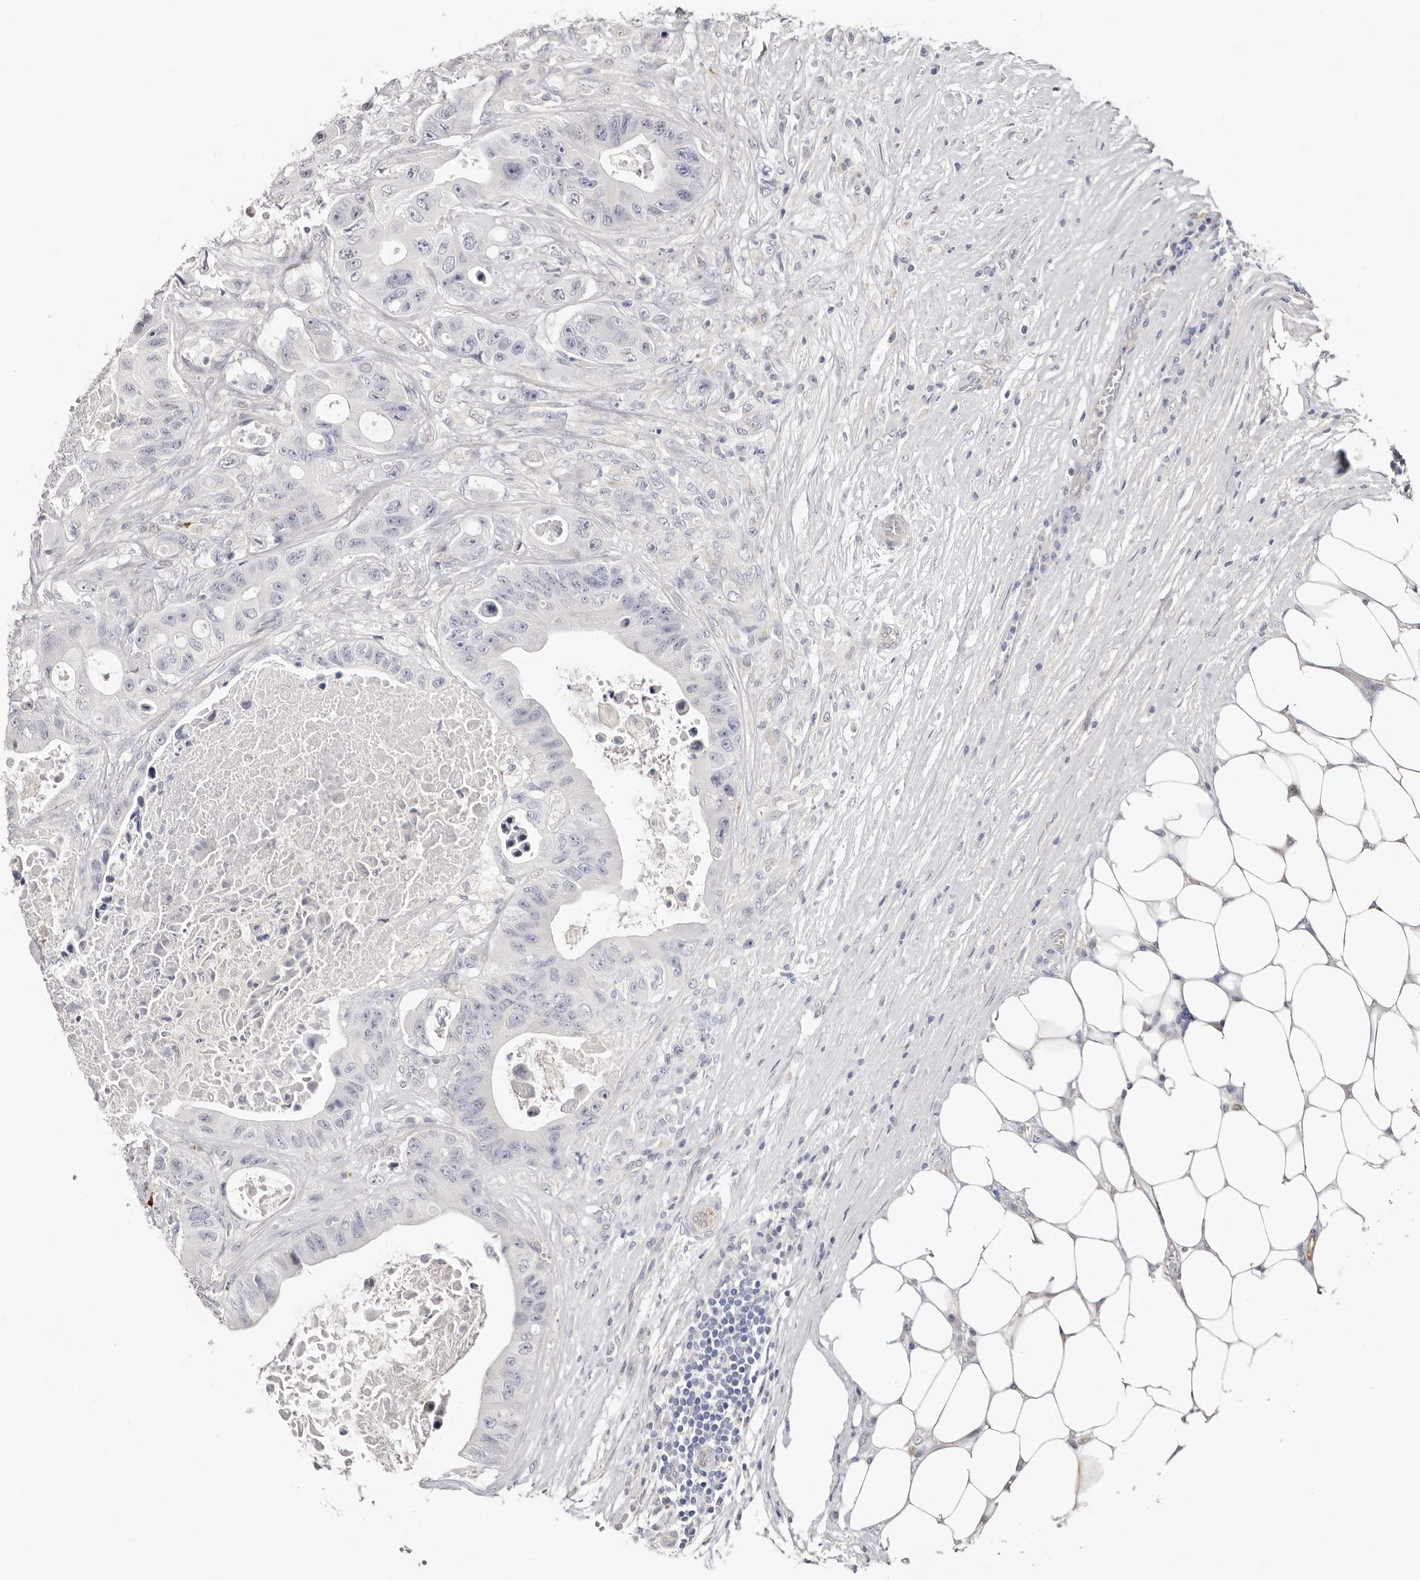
{"staining": {"intensity": "negative", "quantity": "none", "location": "none"}, "tissue": "colorectal cancer", "cell_type": "Tumor cells", "image_type": "cancer", "snomed": [{"axis": "morphology", "description": "Adenocarcinoma, NOS"}, {"axis": "topography", "description": "Colon"}], "caption": "Photomicrograph shows no significant protein positivity in tumor cells of colorectal adenocarcinoma. (DAB IHC, high magnification).", "gene": "PKDCC", "patient": {"sex": "female", "age": 46}}